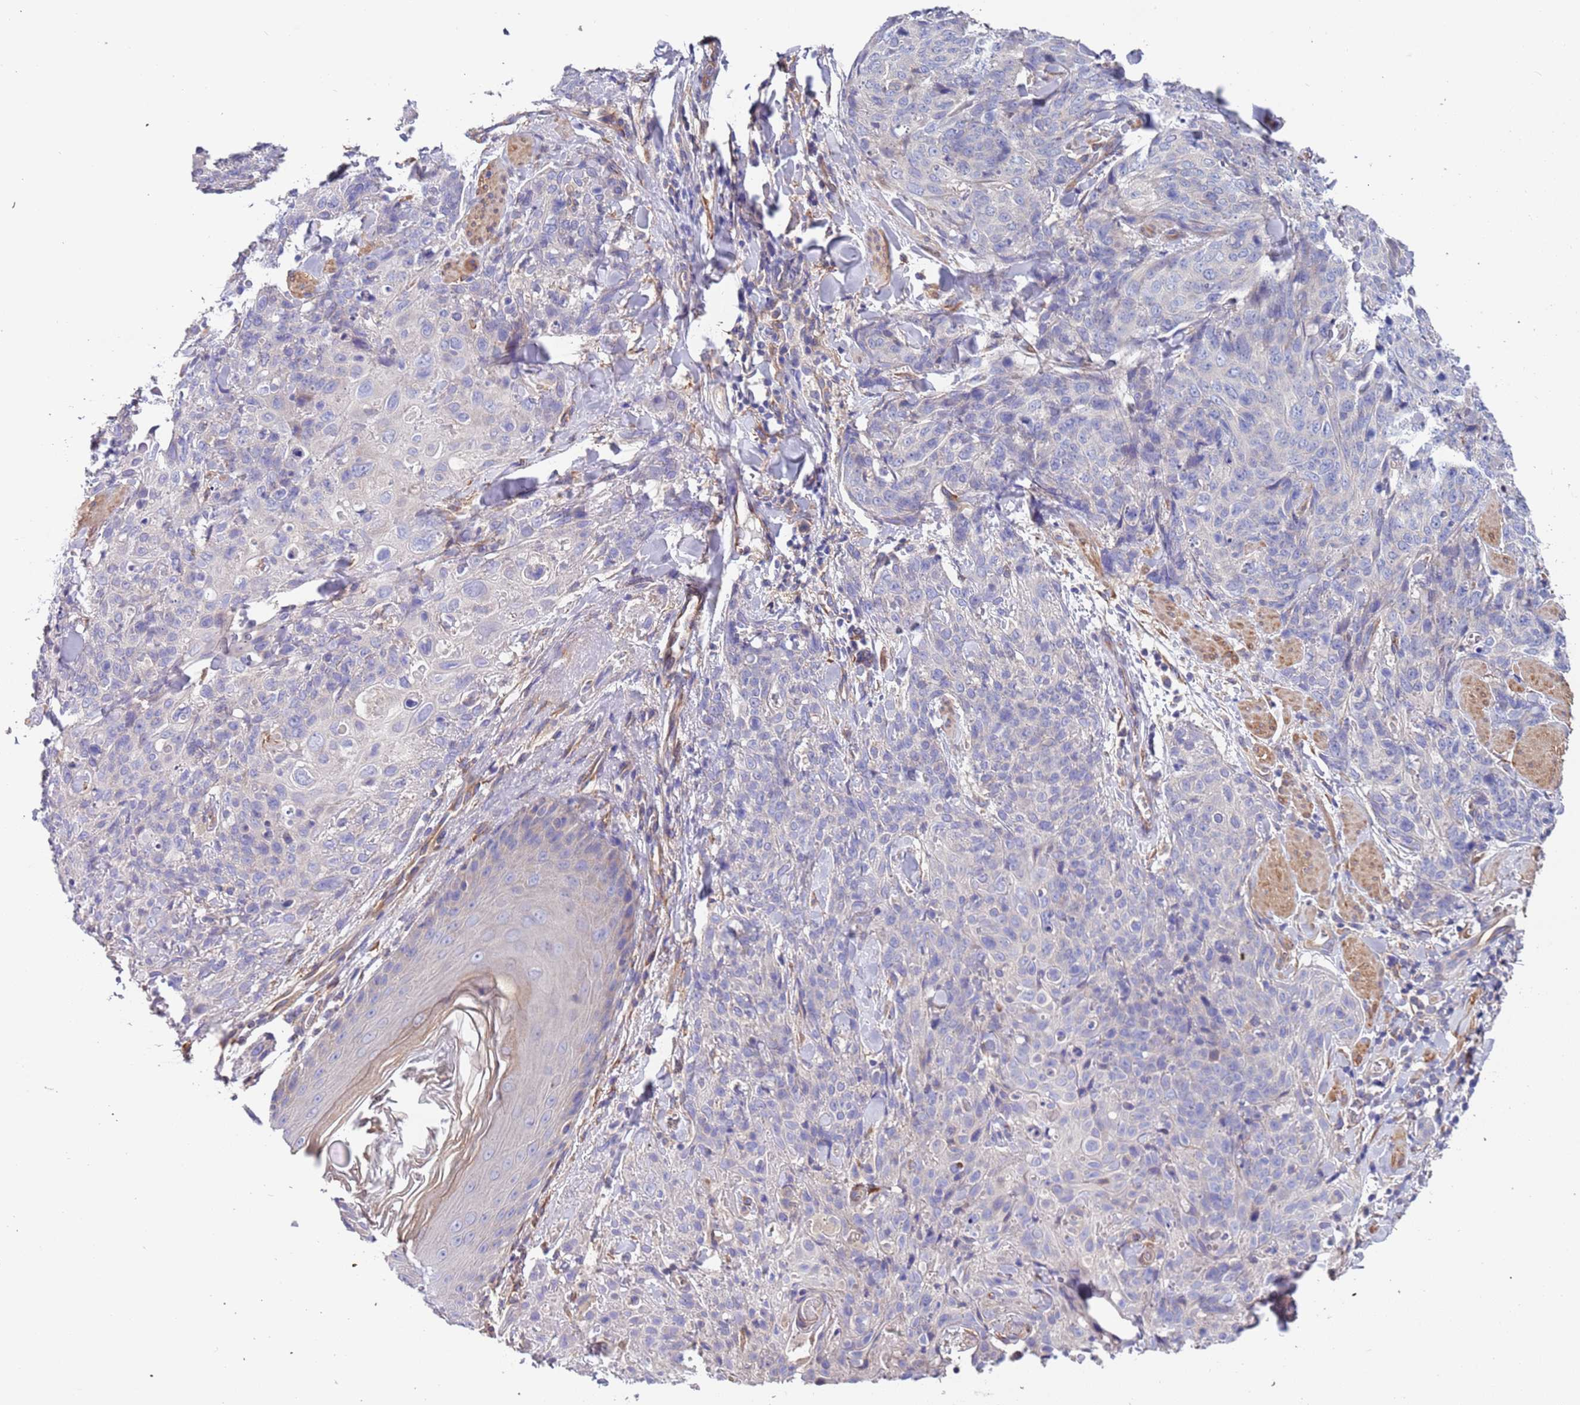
{"staining": {"intensity": "negative", "quantity": "none", "location": "none"}, "tissue": "skin cancer", "cell_type": "Tumor cells", "image_type": "cancer", "snomed": [{"axis": "morphology", "description": "Squamous cell carcinoma, NOS"}, {"axis": "topography", "description": "Skin"}, {"axis": "topography", "description": "Vulva"}], "caption": "Immunohistochemistry (IHC) of skin cancer displays no positivity in tumor cells.", "gene": "LAMB4", "patient": {"sex": "female", "age": 85}}